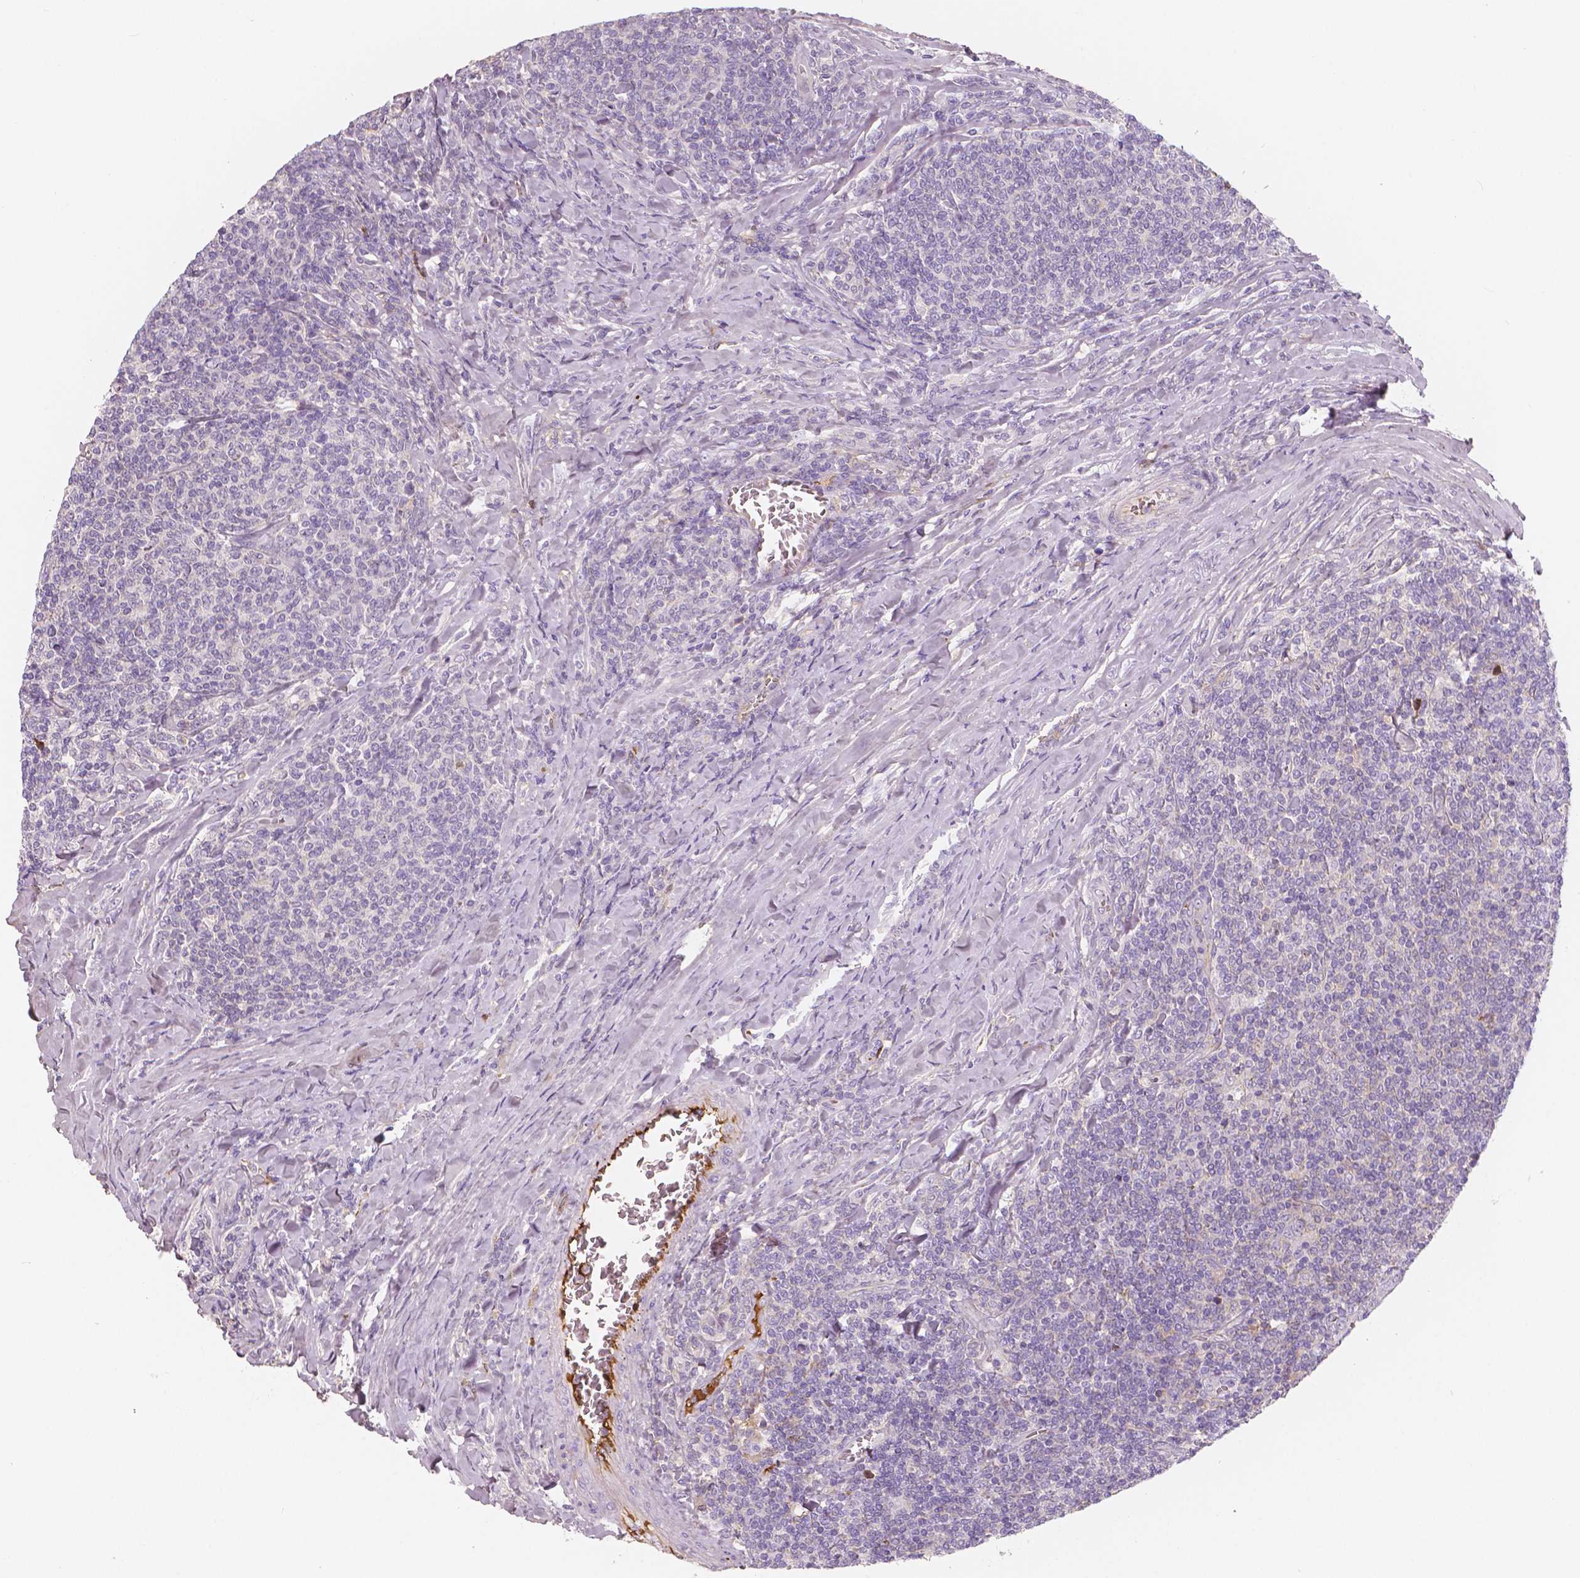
{"staining": {"intensity": "negative", "quantity": "none", "location": "none"}, "tissue": "lymphoma", "cell_type": "Tumor cells", "image_type": "cancer", "snomed": [{"axis": "morphology", "description": "Malignant lymphoma, non-Hodgkin's type, Low grade"}, {"axis": "topography", "description": "Lymph node"}], "caption": "This histopathology image is of low-grade malignant lymphoma, non-Hodgkin's type stained with IHC to label a protein in brown with the nuclei are counter-stained blue. There is no staining in tumor cells. (DAB IHC with hematoxylin counter stain).", "gene": "APOA4", "patient": {"sex": "male", "age": 52}}